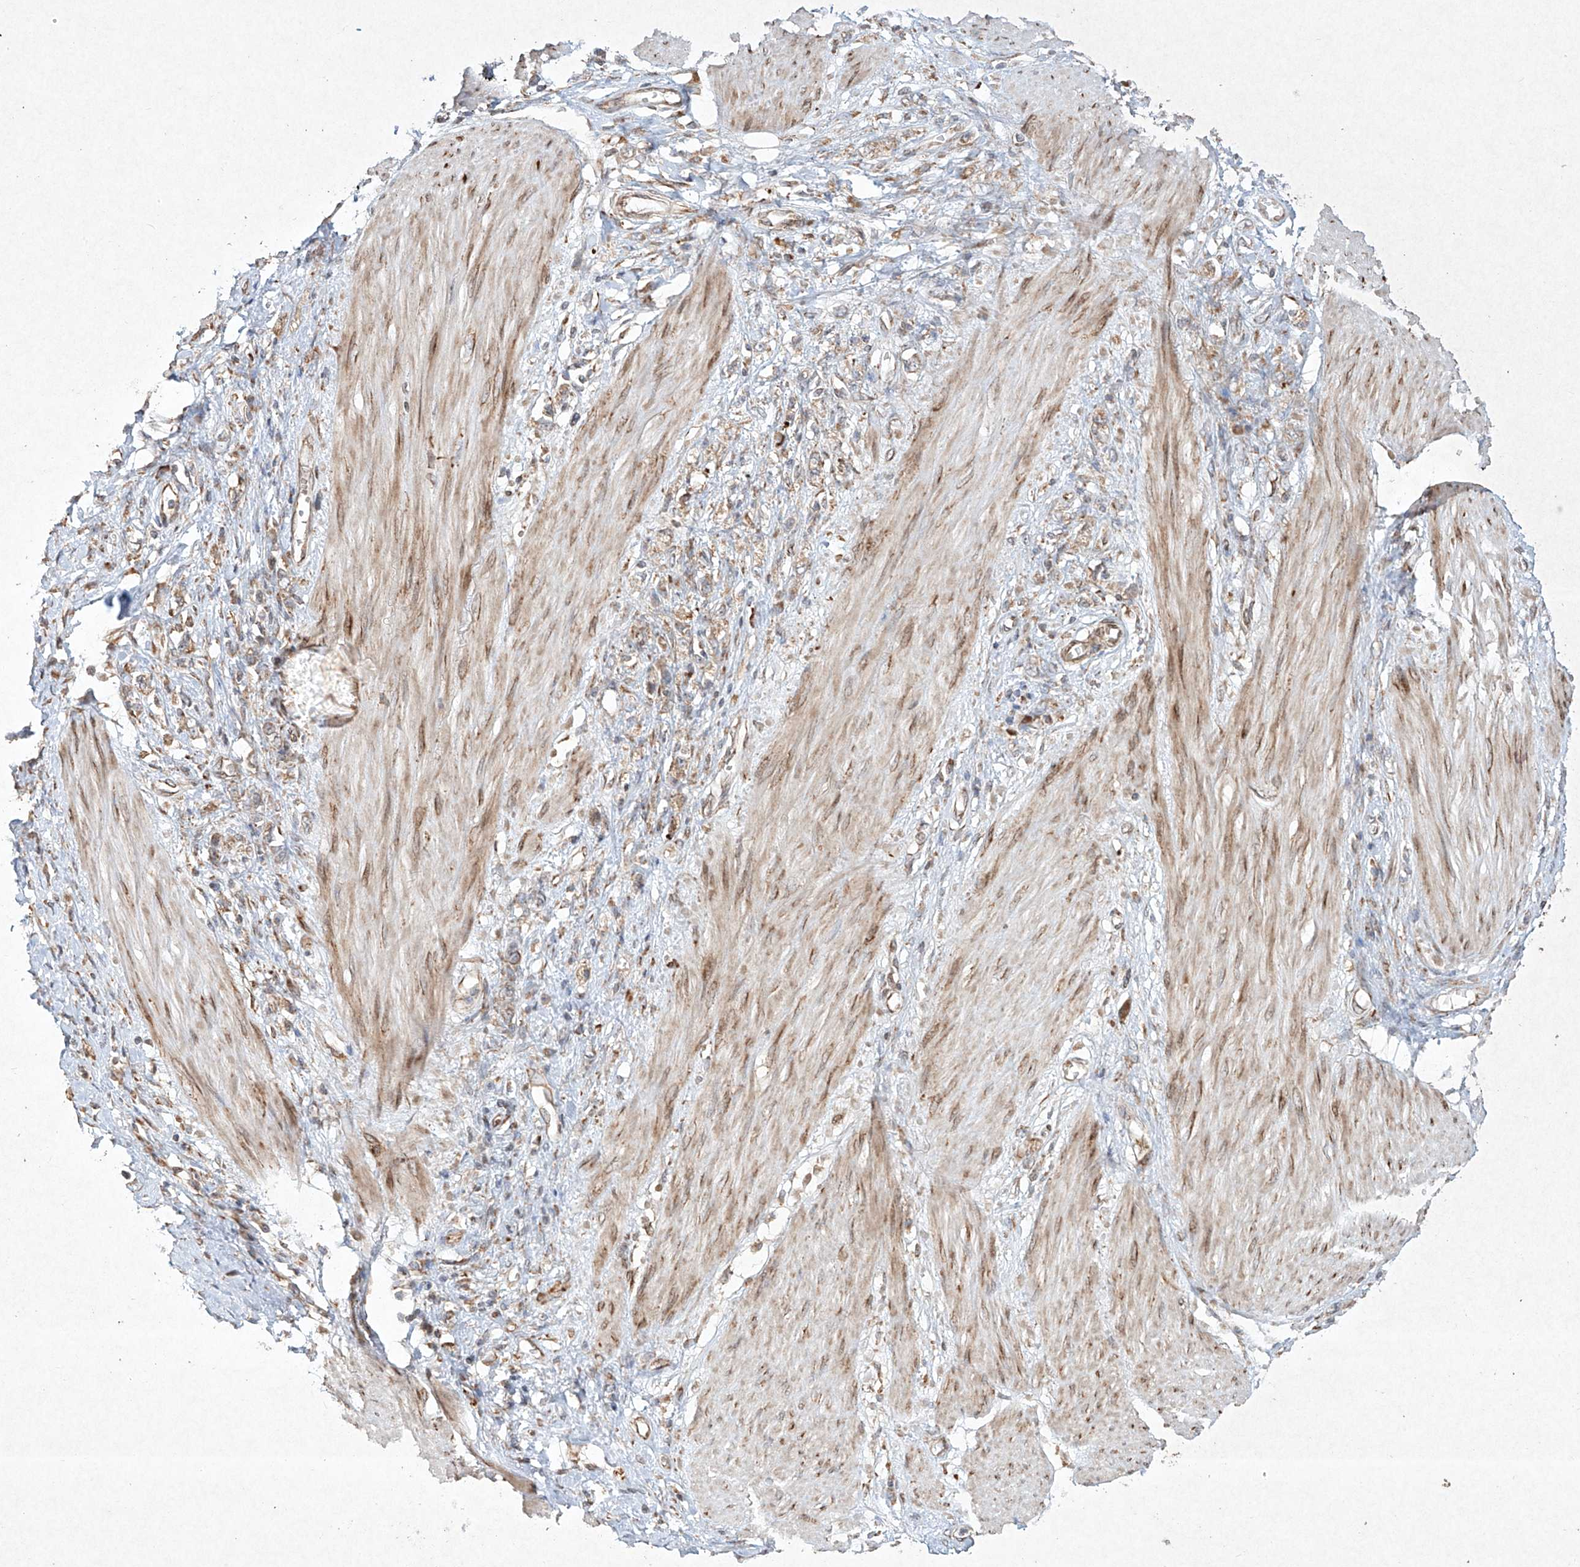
{"staining": {"intensity": "weak", "quantity": ">75%", "location": "cytoplasmic/membranous"}, "tissue": "stomach cancer", "cell_type": "Tumor cells", "image_type": "cancer", "snomed": [{"axis": "morphology", "description": "Adenocarcinoma, NOS"}, {"axis": "topography", "description": "Stomach"}], "caption": "Immunohistochemistry (DAB (3,3'-diaminobenzidine)) staining of stomach adenocarcinoma reveals weak cytoplasmic/membranous protein expression in about >75% of tumor cells.", "gene": "SEMA3B", "patient": {"sex": "female", "age": 76}}